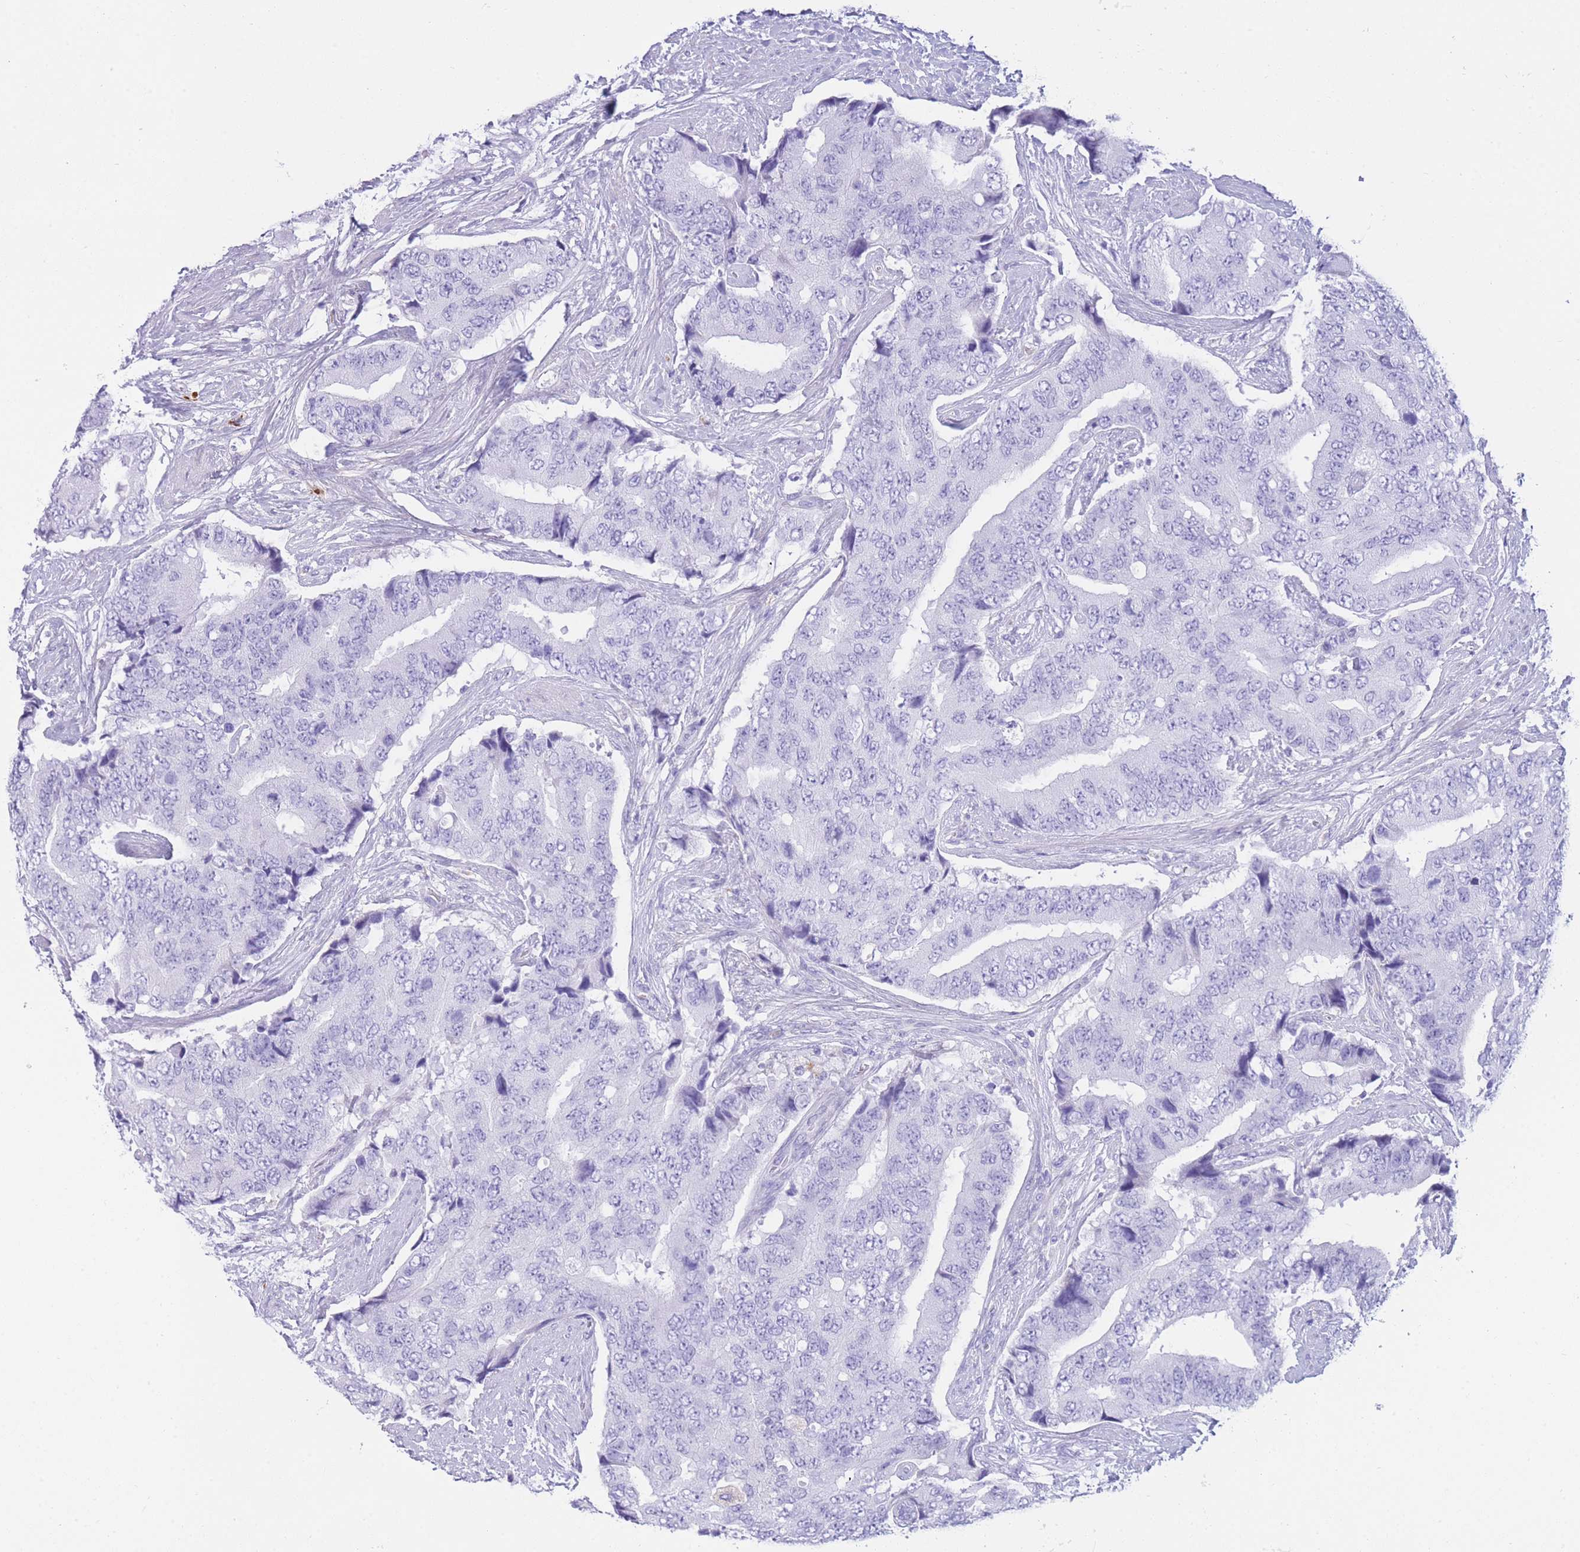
{"staining": {"intensity": "negative", "quantity": "none", "location": "none"}, "tissue": "prostate cancer", "cell_type": "Tumor cells", "image_type": "cancer", "snomed": [{"axis": "morphology", "description": "Adenocarcinoma, High grade"}, {"axis": "topography", "description": "Prostate"}], "caption": "High magnification brightfield microscopy of prostate cancer (adenocarcinoma (high-grade)) stained with DAB (3,3'-diaminobenzidine) (brown) and counterstained with hematoxylin (blue): tumor cells show no significant positivity. (DAB immunohistochemistry (IHC) visualized using brightfield microscopy, high magnification).", "gene": "PLBD1", "patient": {"sex": "male", "age": 70}}